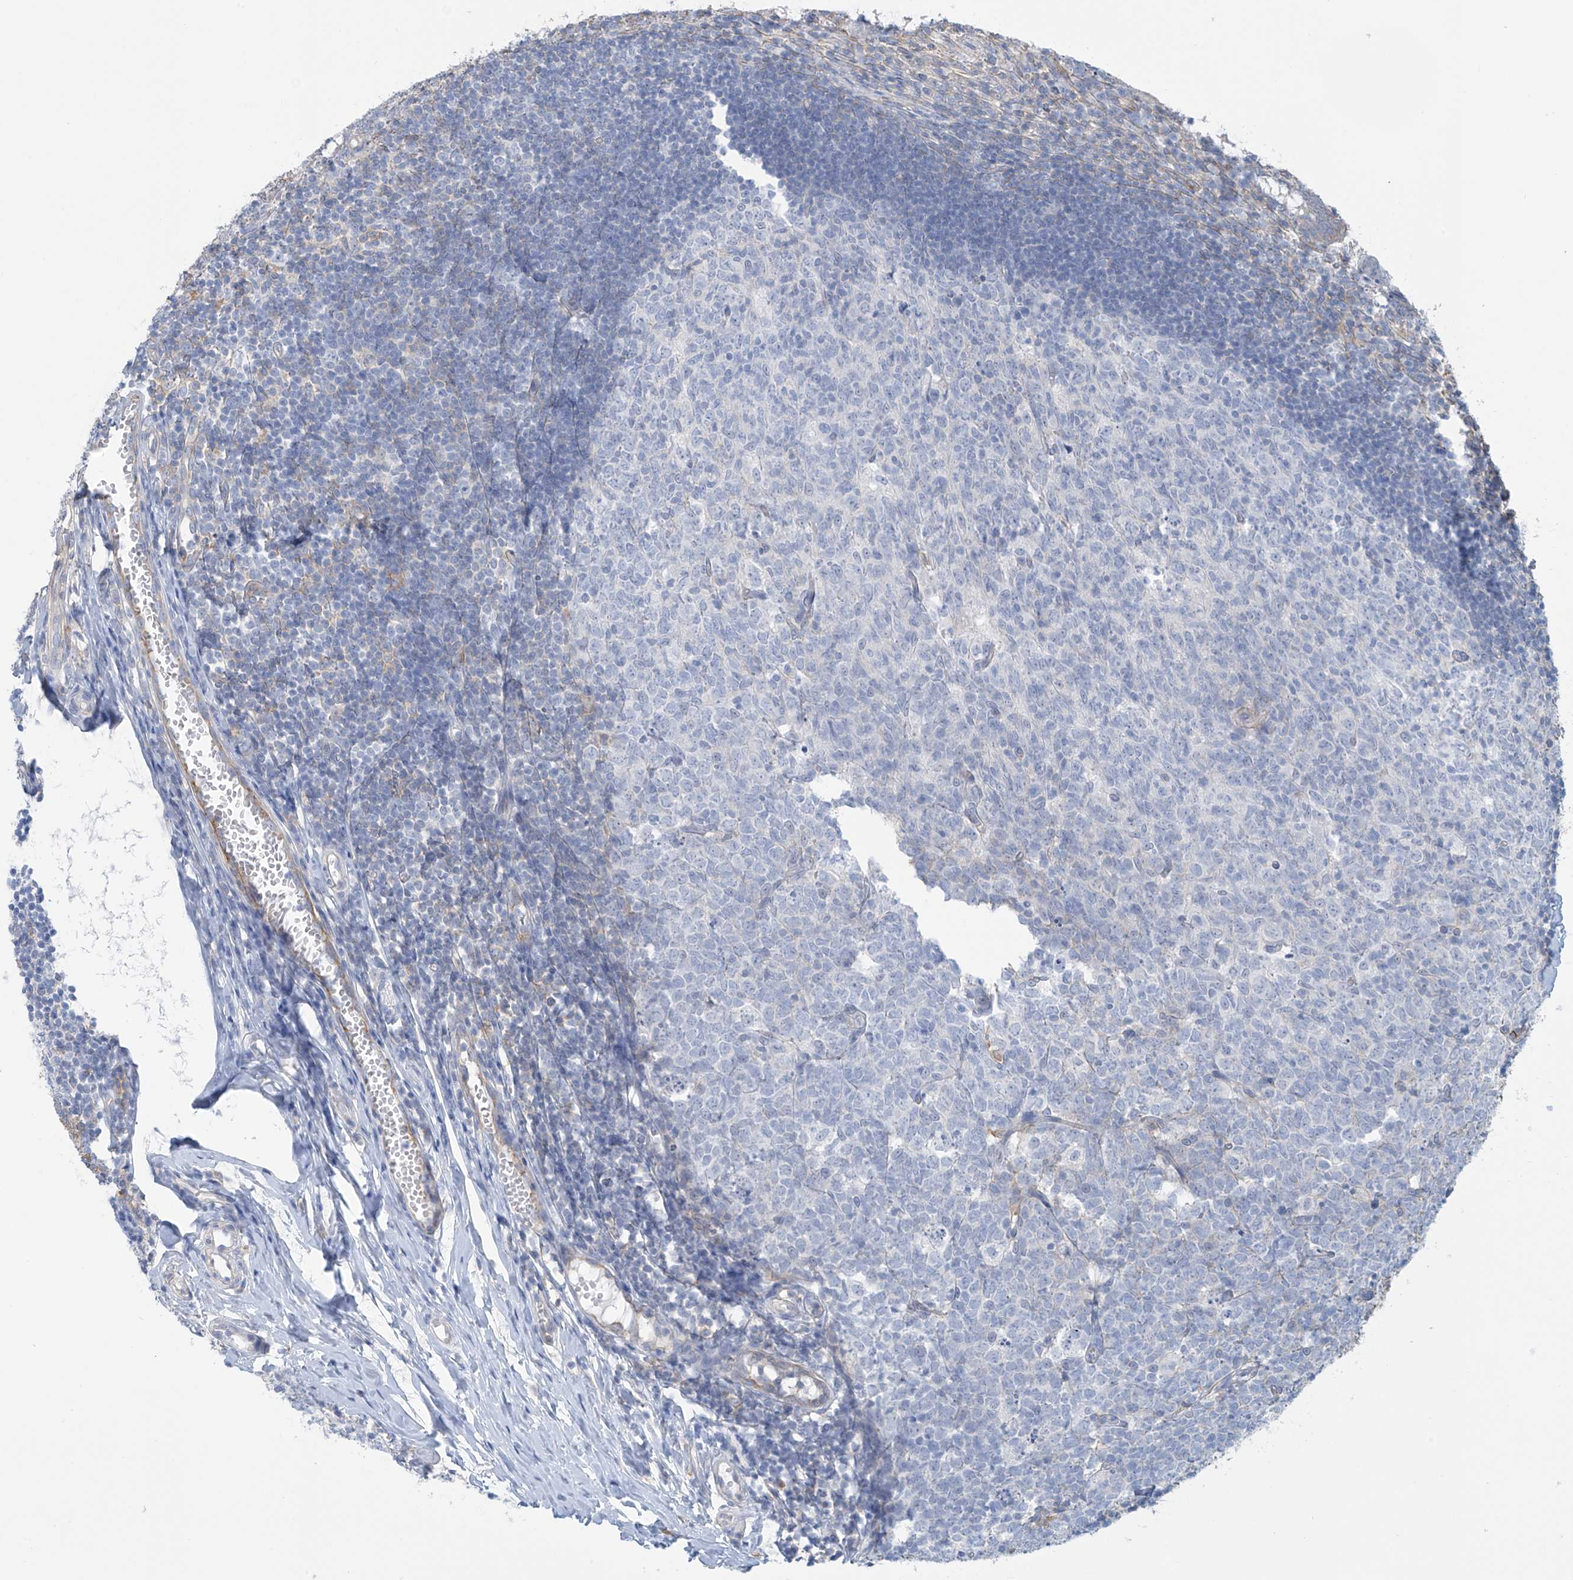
{"staining": {"intensity": "weak", "quantity": "25%-75%", "location": "cytoplasmic/membranous"}, "tissue": "appendix", "cell_type": "Glandular cells", "image_type": "normal", "snomed": [{"axis": "morphology", "description": "Normal tissue, NOS"}, {"axis": "topography", "description": "Appendix"}], "caption": "Human appendix stained for a protein (brown) shows weak cytoplasmic/membranous positive positivity in approximately 25%-75% of glandular cells.", "gene": "ZNF846", "patient": {"sex": "male", "age": 14}}